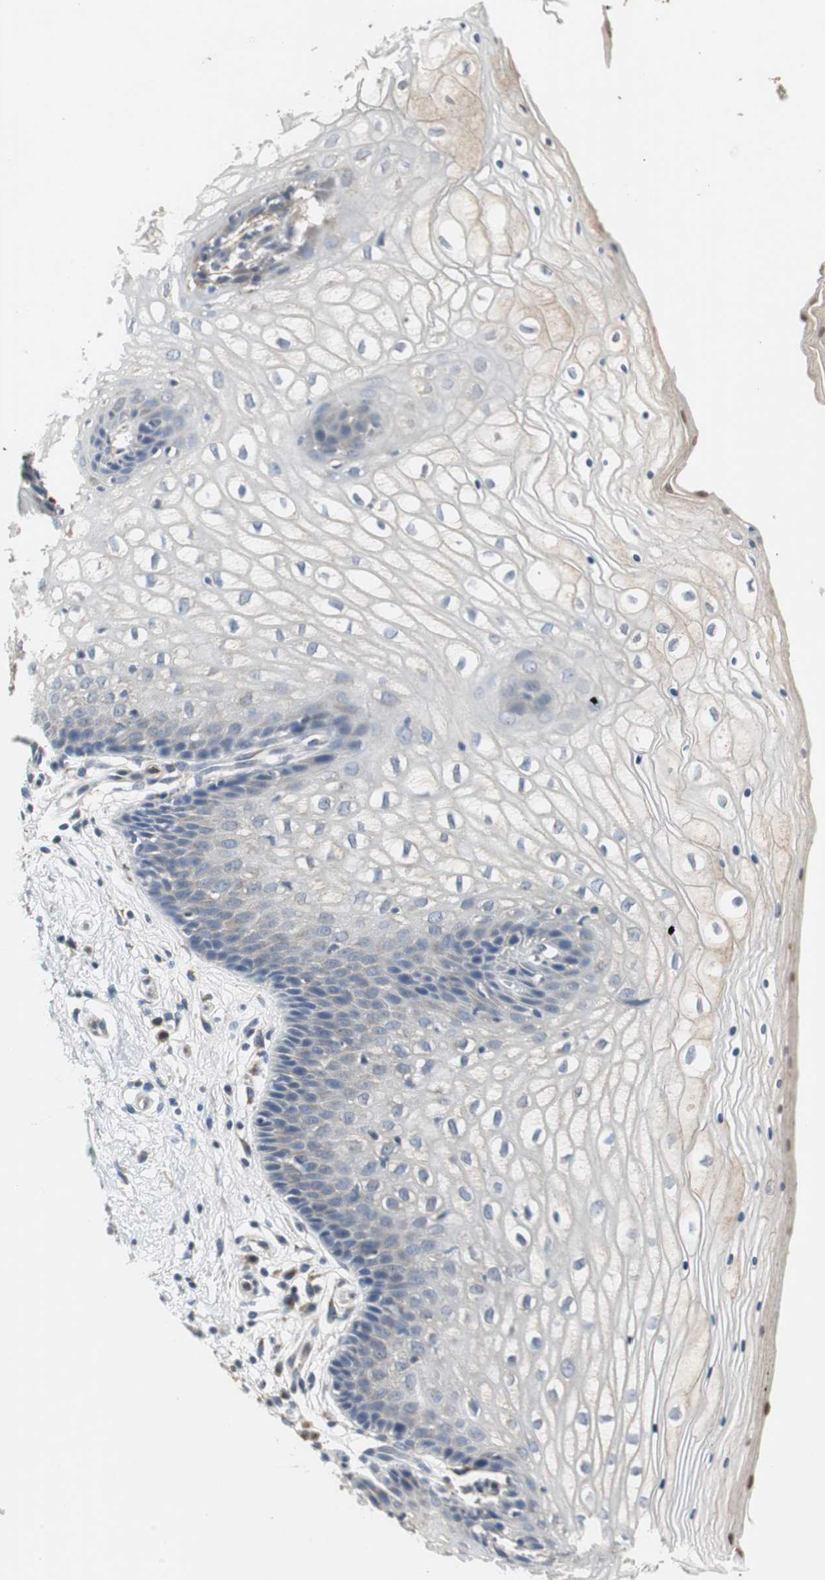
{"staining": {"intensity": "weak", "quantity": "<25%", "location": "cytoplasmic/membranous"}, "tissue": "vagina", "cell_type": "Squamous epithelial cells", "image_type": "normal", "snomed": [{"axis": "morphology", "description": "Normal tissue, NOS"}, {"axis": "topography", "description": "Vagina"}], "caption": "Squamous epithelial cells show no significant expression in normal vagina. (Stains: DAB immunohistochemistry (IHC) with hematoxylin counter stain, Microscopy: brightfield microscopy at high magnification).", "gene": "JTB", "patient": {"sex": "female", "age": 34}}